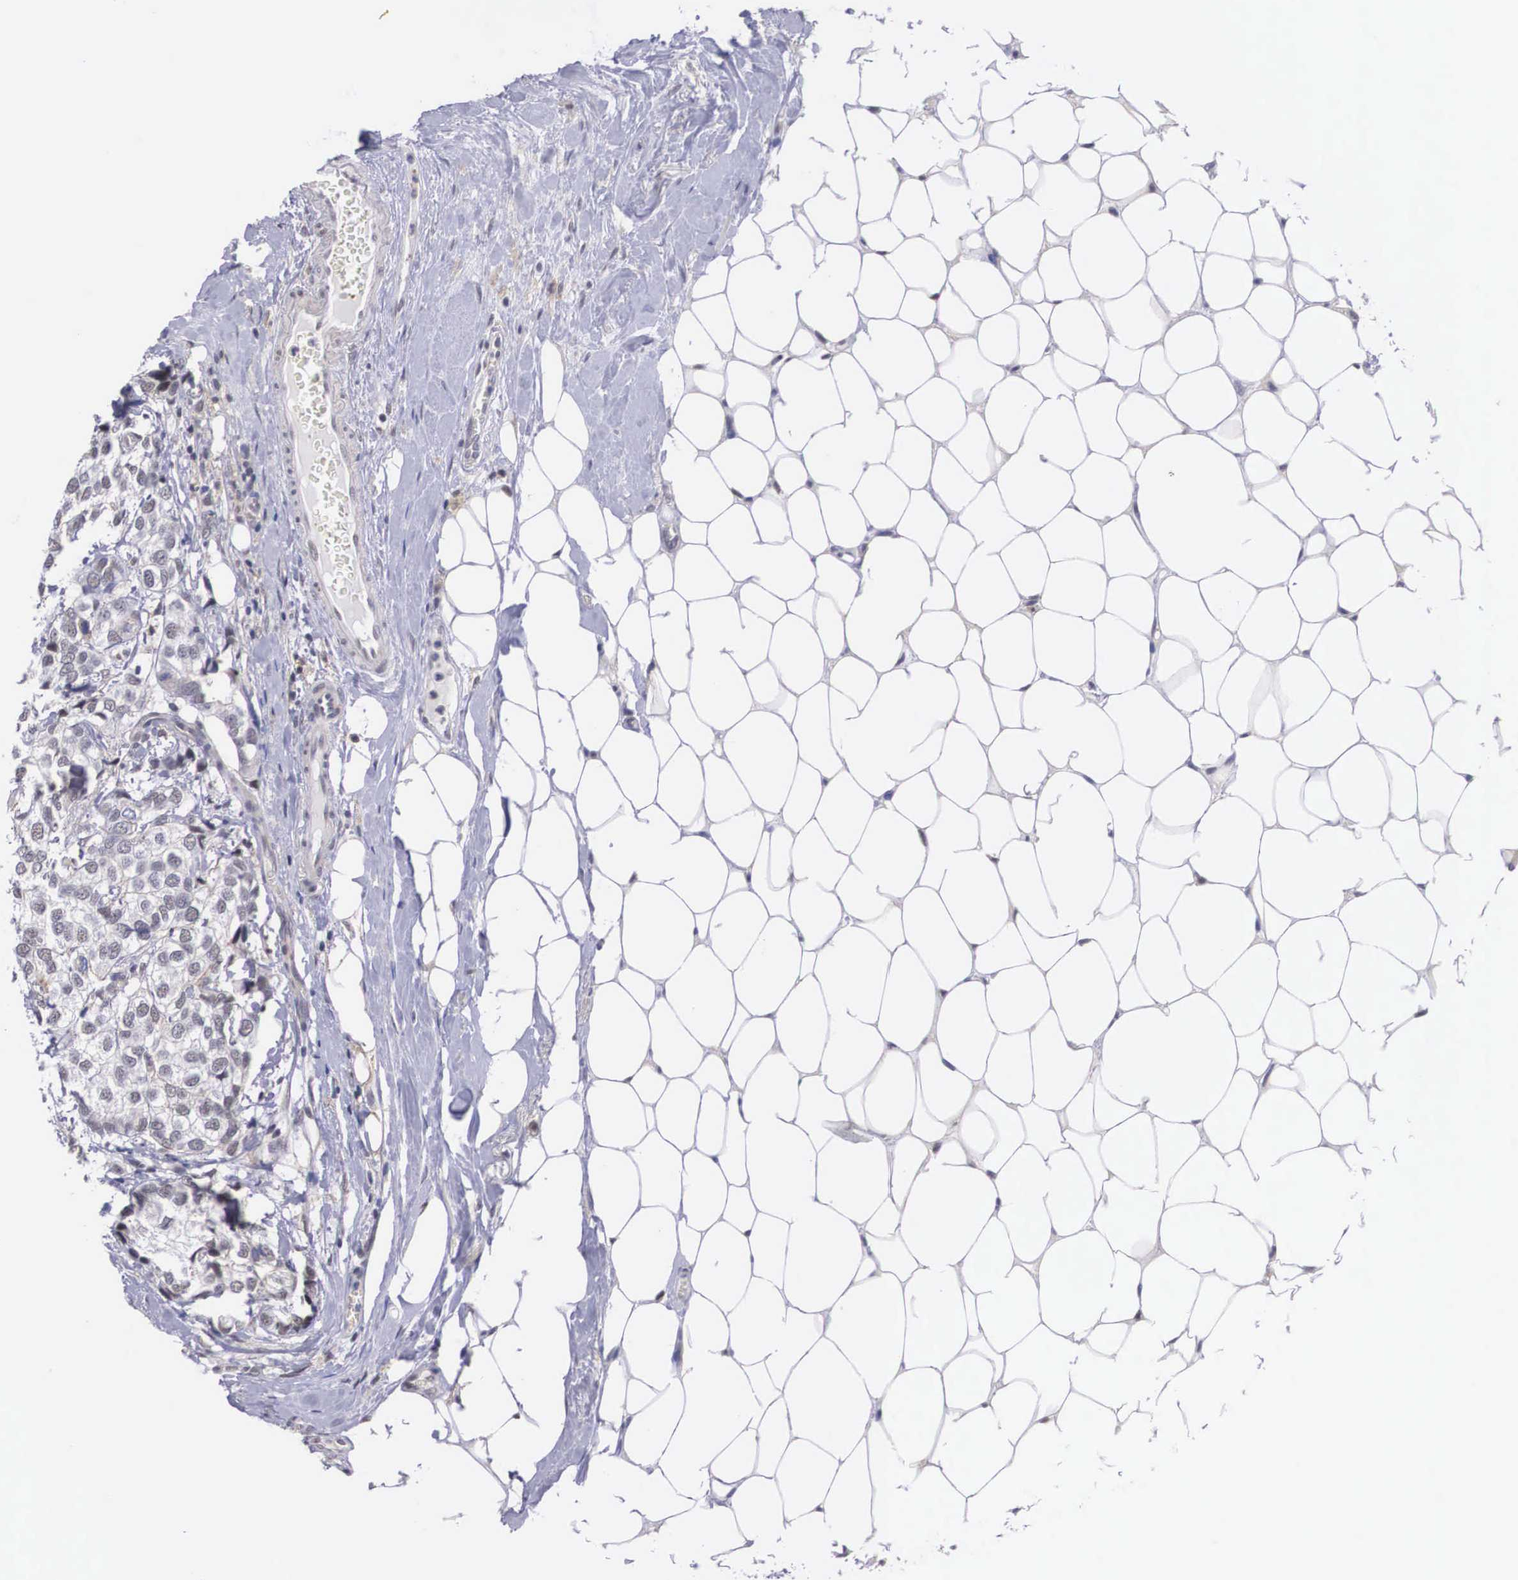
{"staining": {"intensity": "weak", "quantity": "<25%", "location": "cytoplasmic/membranous"}, "tissue": "breast cancer", "cell_type": "Tumor cells", "image_type": "cancer", "snomed": [{"axis": "morphology", "description": "Duct carcinoma"}, {"axis": "topography", "description": "Breast"}], "caption": "This is an immunohistochemistry (IHC) micrograph of breast cancer (infiltrating ductal carcinoma). There is no expression in tumor cells.", "gene": "NR4A2", "patient": {"sex": "female", "age": 68}}